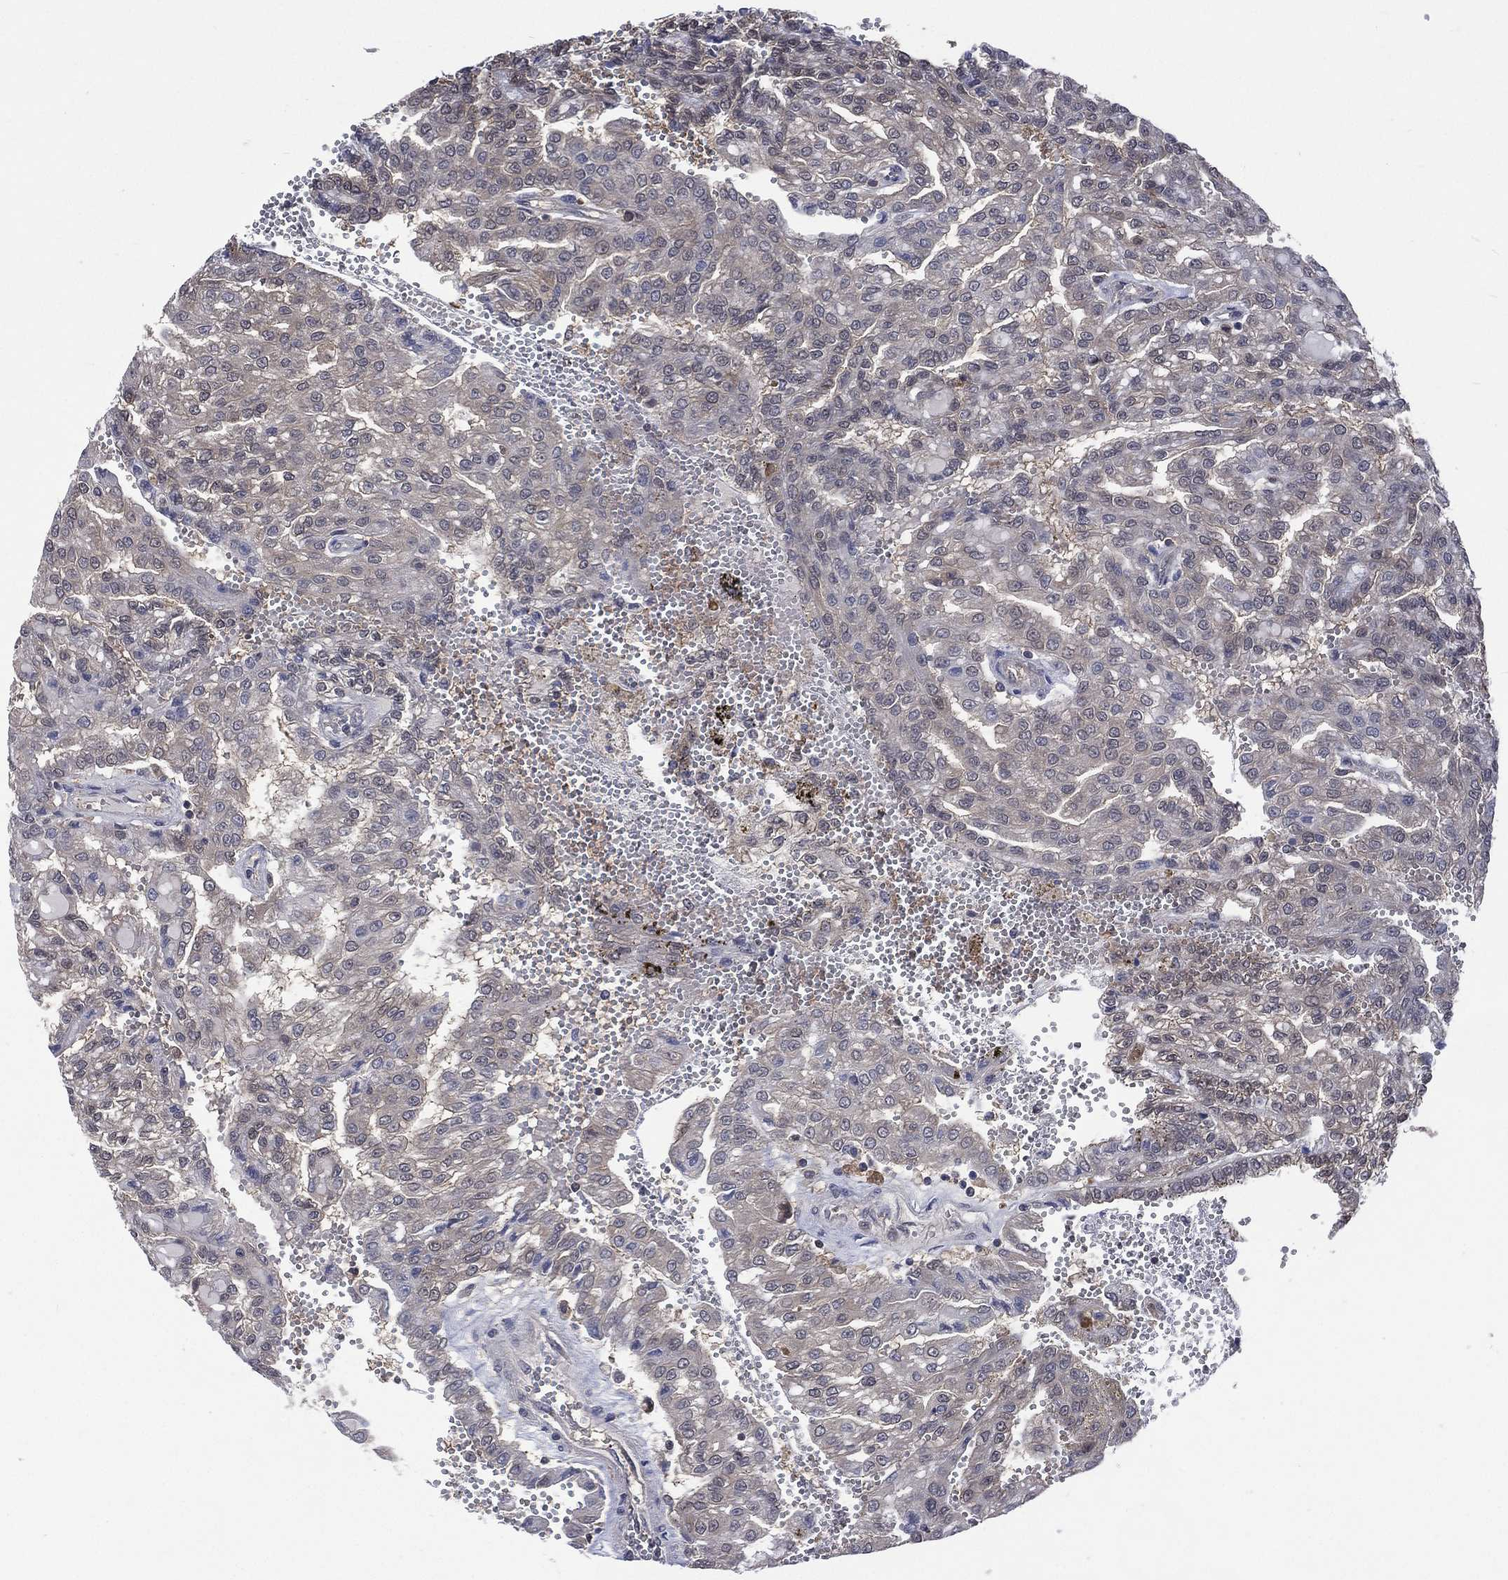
{"staining": {"intensity": "negative", "quantity": "none", "location": "none"}, "tissue": "renal cancer", "cell_type": "Tumor cells", "image_type": "cancer", "snomed": [{"axis": "morphology", "description": "Adenocarcinoma, NOS"}, {"axis": "topography", "description": "Kidney"}], "caption": "High power microscopy micrograph of an IHC photomicrograph of renal cancer, revealing no significant staining in tumor cells. (DAB (3,3'-diaminobenzidine) IHC with hematoxylin counter stain).", "gene": "MTAP", "patient": {"sex": "male", "age": 63}}